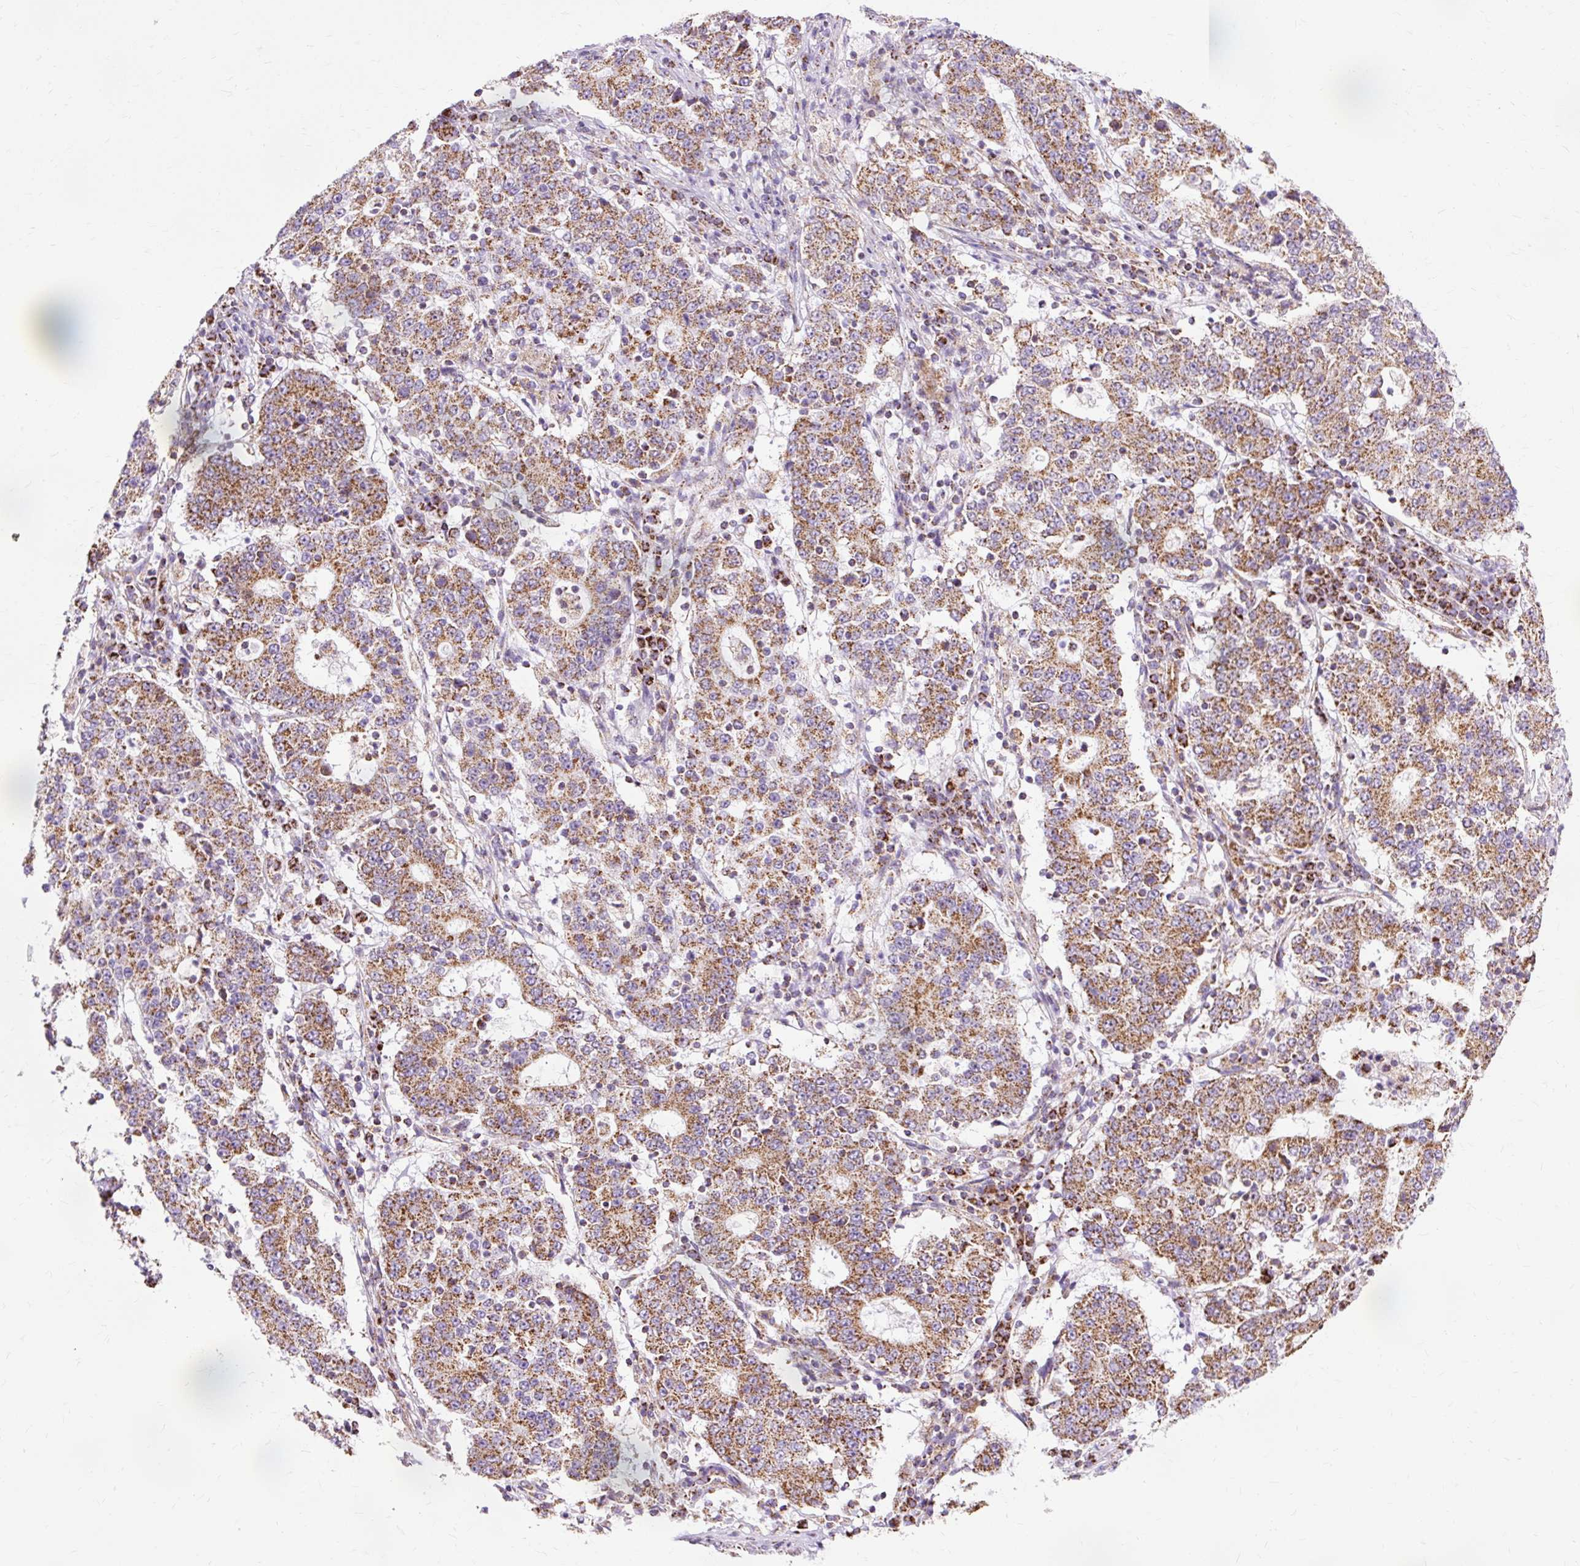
{"staining": {"intensity": "moderate", "quantity": ">75%", "location": "cytoplasmic/membranous"}, "tissue": "stomach cancer", "cell_type": "Tumor cells", "image_type": "cancer", "snomed": [{"axis": "morphology", "description": "Adenocarcinoma, NOS"}, {"axis": "topography", "description": "Stomach"}], "caption": "High-power microscopy captured an immunohistochemistry photomicrograph of stomach adenocarcinoma, revealing moderate cytoplasmic/membranous expression in about >75% of tumor cells. (Brightfield microscopy of DAB IHC at high magnification).", "gene": "DLAT", "patient": {"sex": "male", "age": 59}}